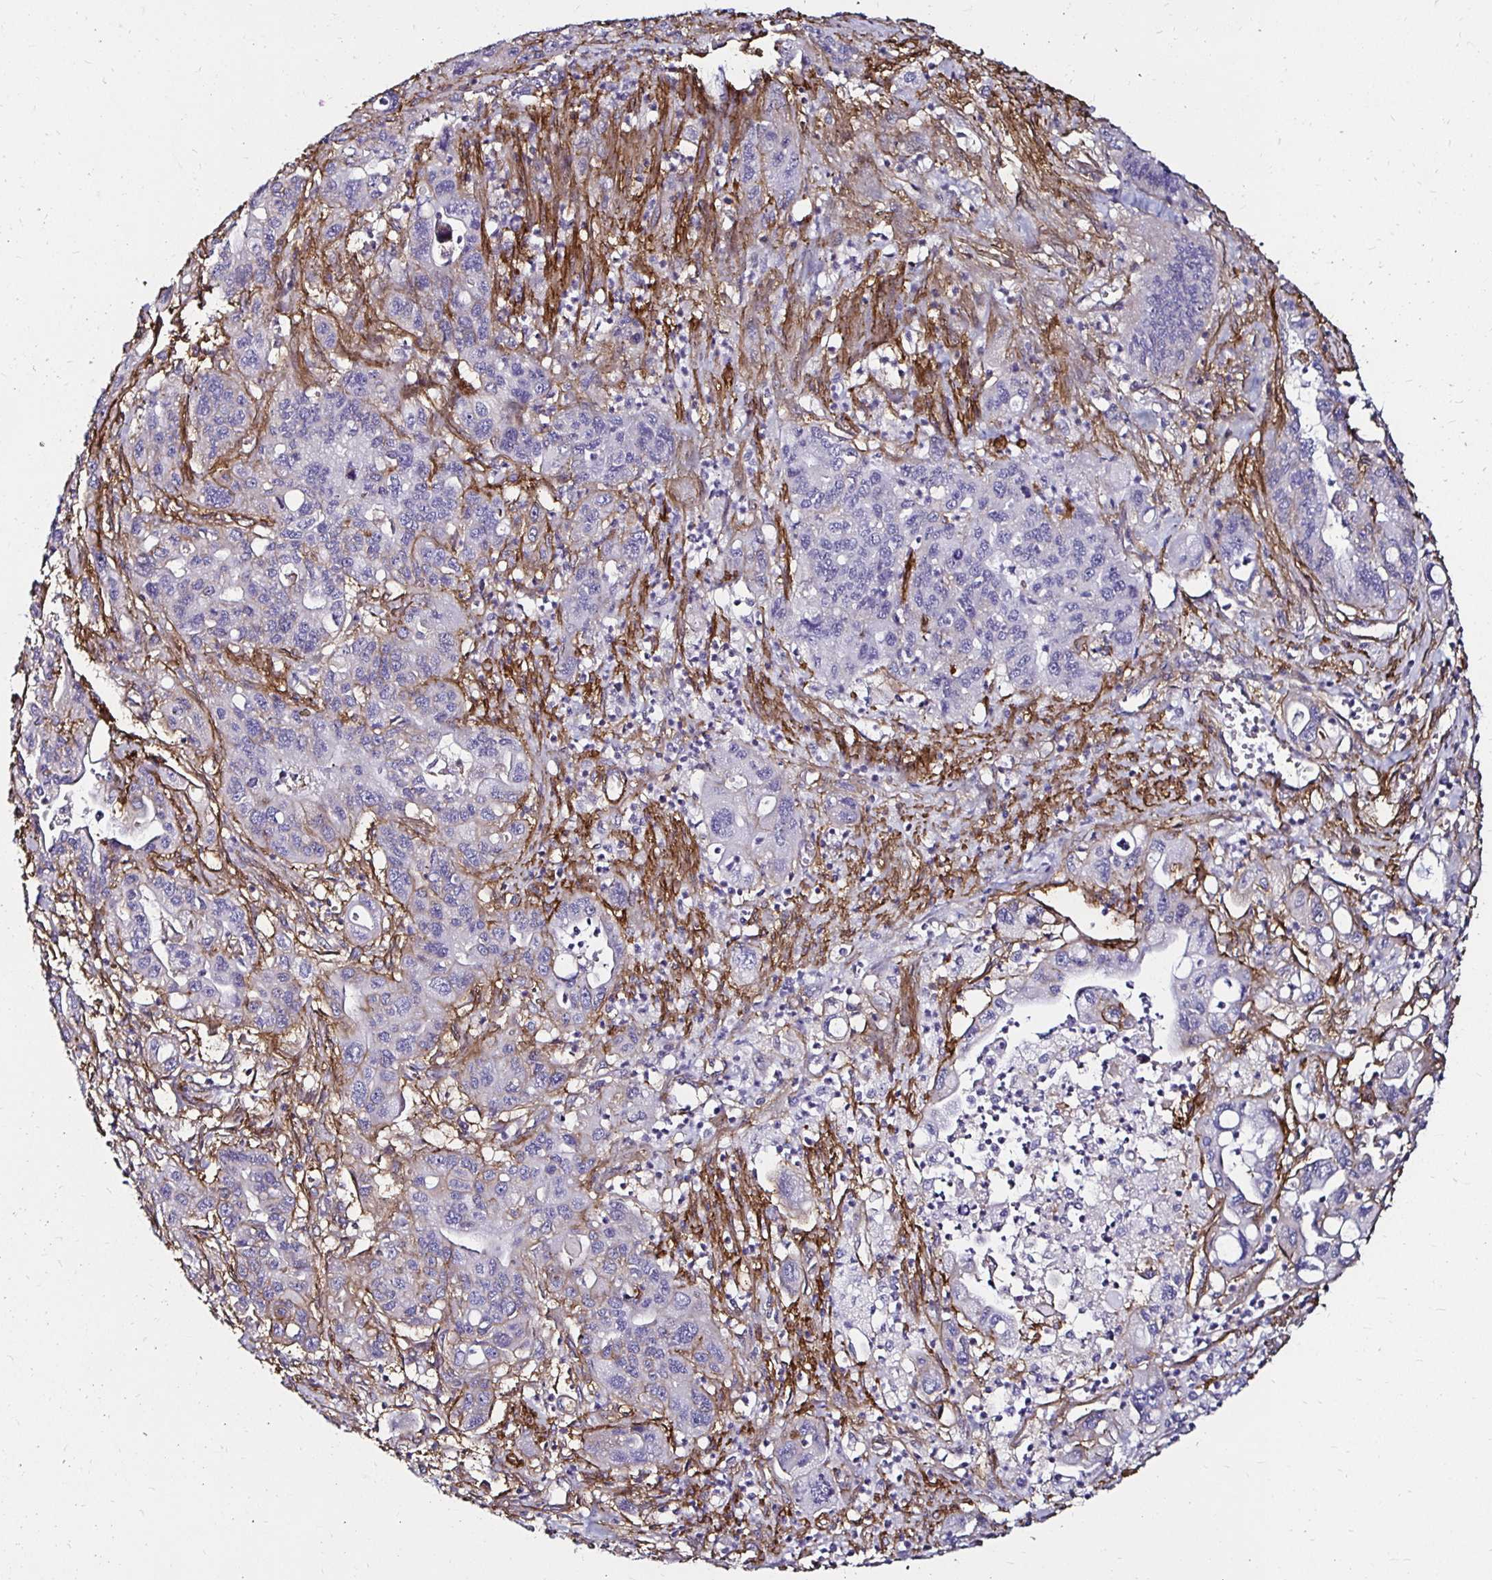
{"staining": {"intensity": "negative", "quantity": "none", "location": "none"}, "tissue": "pancreatic cancer", "cell_type": "Tumor cells", "image_type": "cancer", "snomed": [{"axis": "morphology", "description": "Adenocarcinoma, NOS"}, {"axis": "topography", "description": "Pancreas"}], "caption": "Micrograph shows no significant protein expression in tumor cells of pancreatic cancer (adenocarcinoma). (DAB IHC, high magnification).", "gene": "ITGB1", "patient": {"sex": "male", "age": 62}}